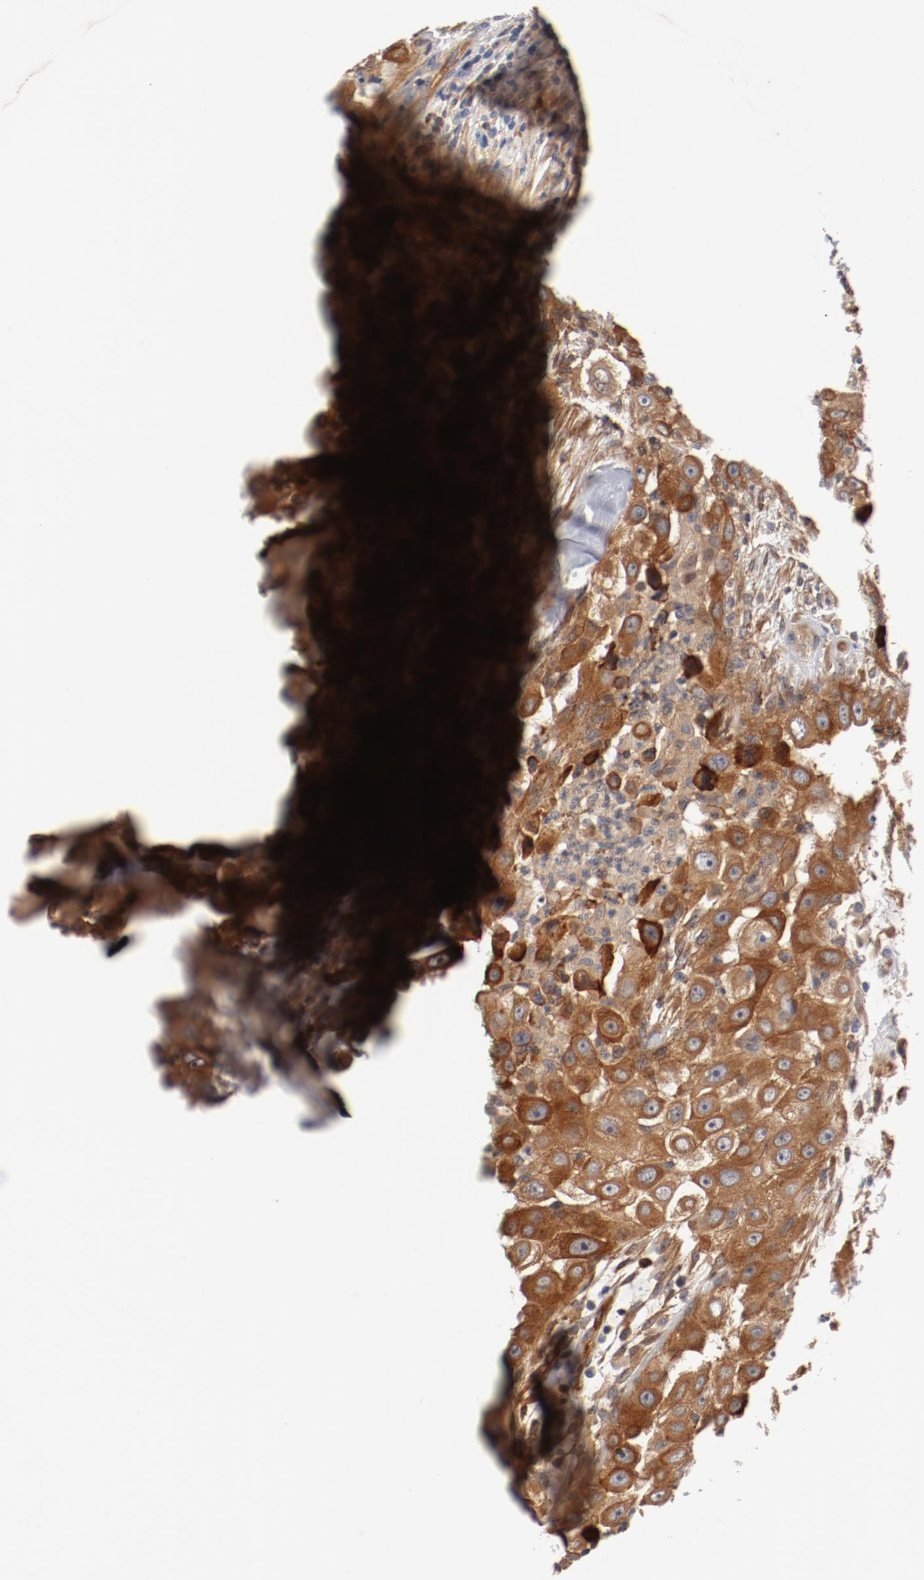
{"staining": {"intensity": "moderate", "quantity": ">75%", "location": "cytoplasmic/membranous"}, "tissue": "head and neck cancer", "cell_type": "Tumor cells", "image_type": "cancer", "snomed": [{"axis": "morphology", "description": "Carcinoma, NOS"}, {"axis": "topography", "description": "Head-Neck"}], "caption": "This is an image of immunohistochemistry staining of head and neck cancer (carcinoma), which shows moderate staining in the cytoplasmic/membranous of tumor cells.", "gene": "PITPNM2", "patient": {"sex": "male", "age": 87}}